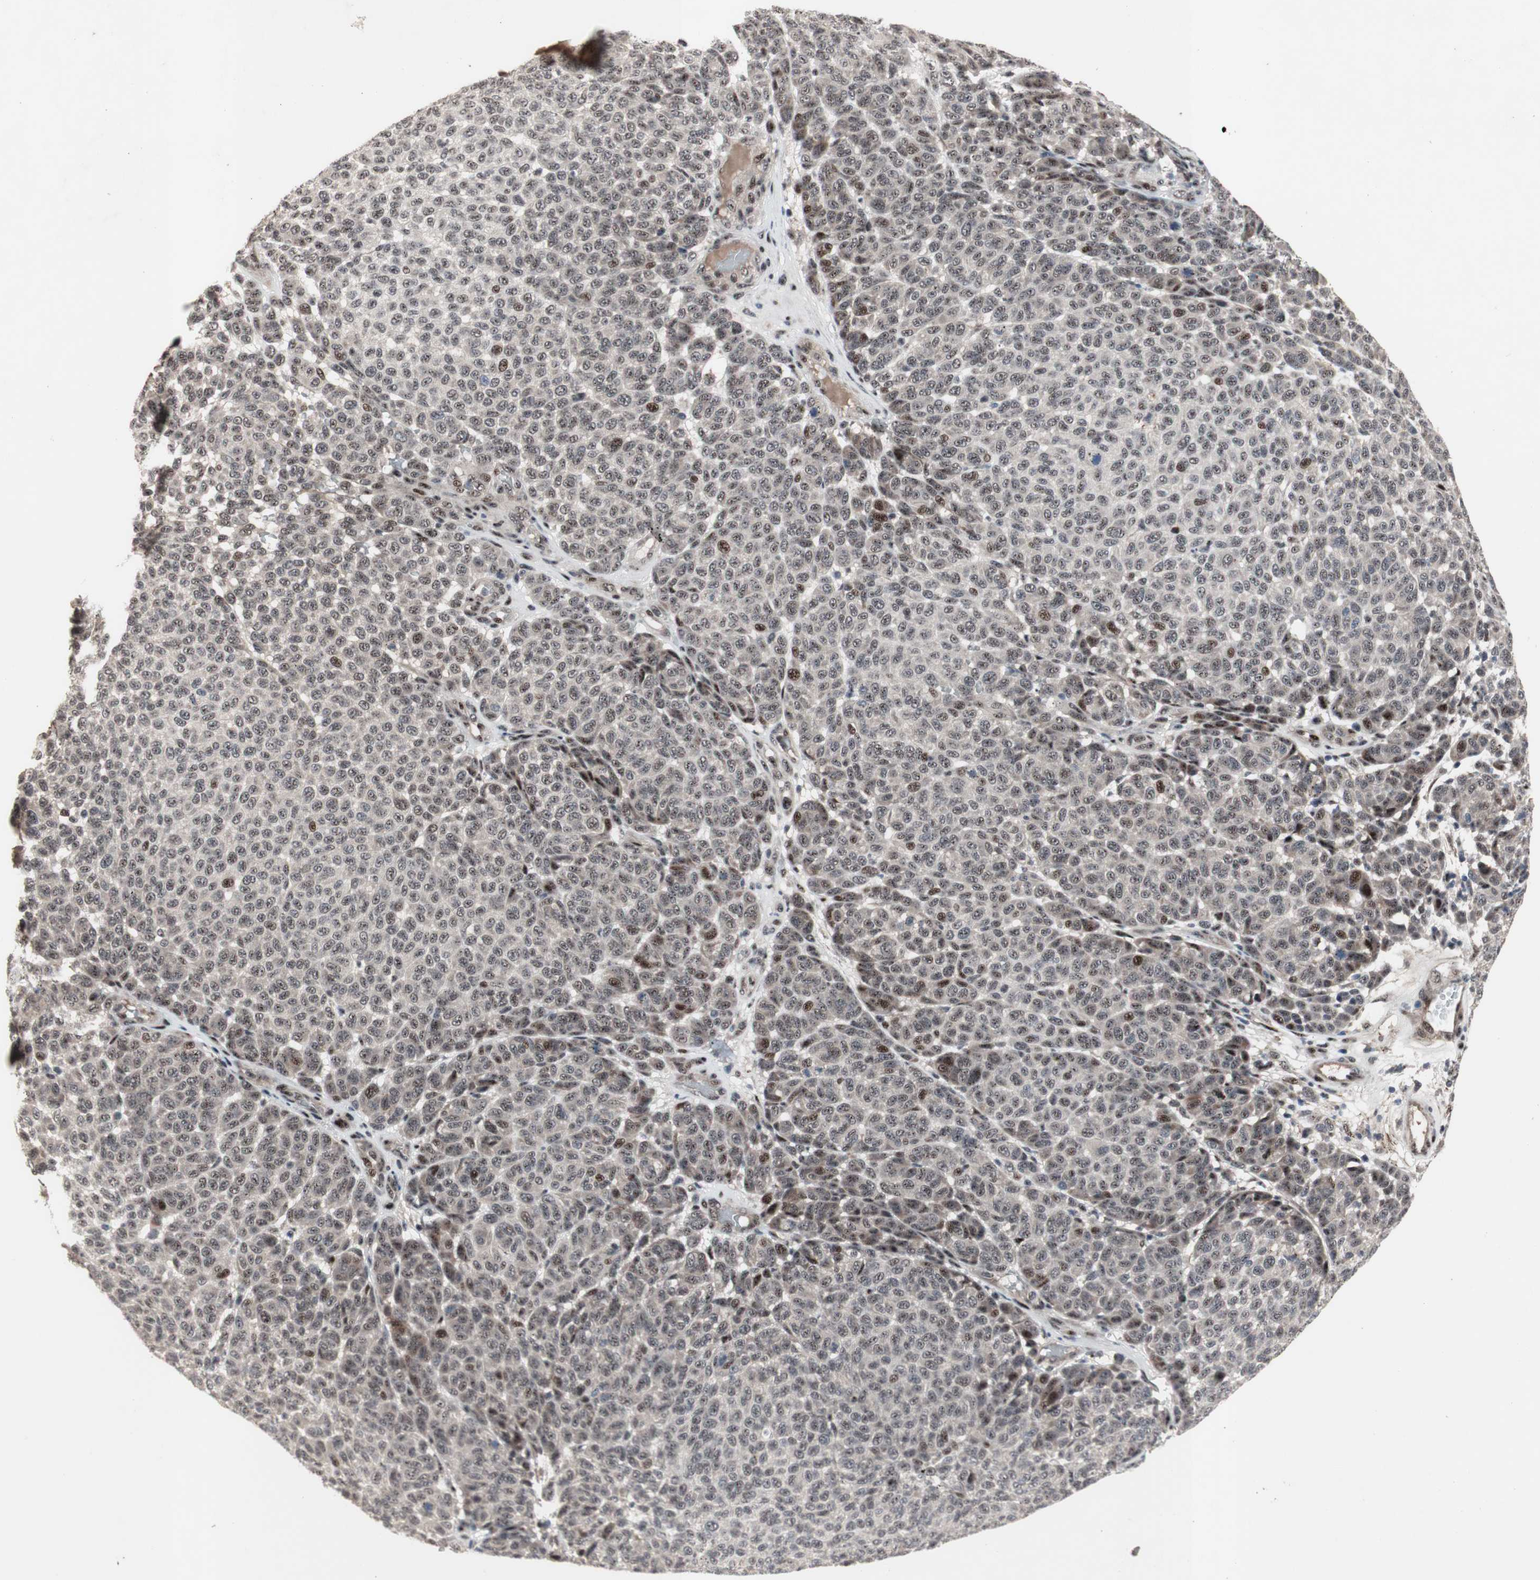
{"staining": {"intensity": "weak", "quantity": "25%-75%", "location": "nuclear"}, "tissue": "melanoma", "cell_type": "Tumor cells", "image_type": "cancer", "snomed": [{"axis": "morphology", "description": "Malignant melanoma, NOS"}, {"axis": "topography", "description": "Skin"}], "caption": "A low amount of weak nuclear staining is seen in approximately 25%-75% of tumor cells in melanoma tissue. (Brightfield microscopy of DAB IHC at high magnification).", "gene": "SOX7", "patient": {"sex": "male", "age": 59}}